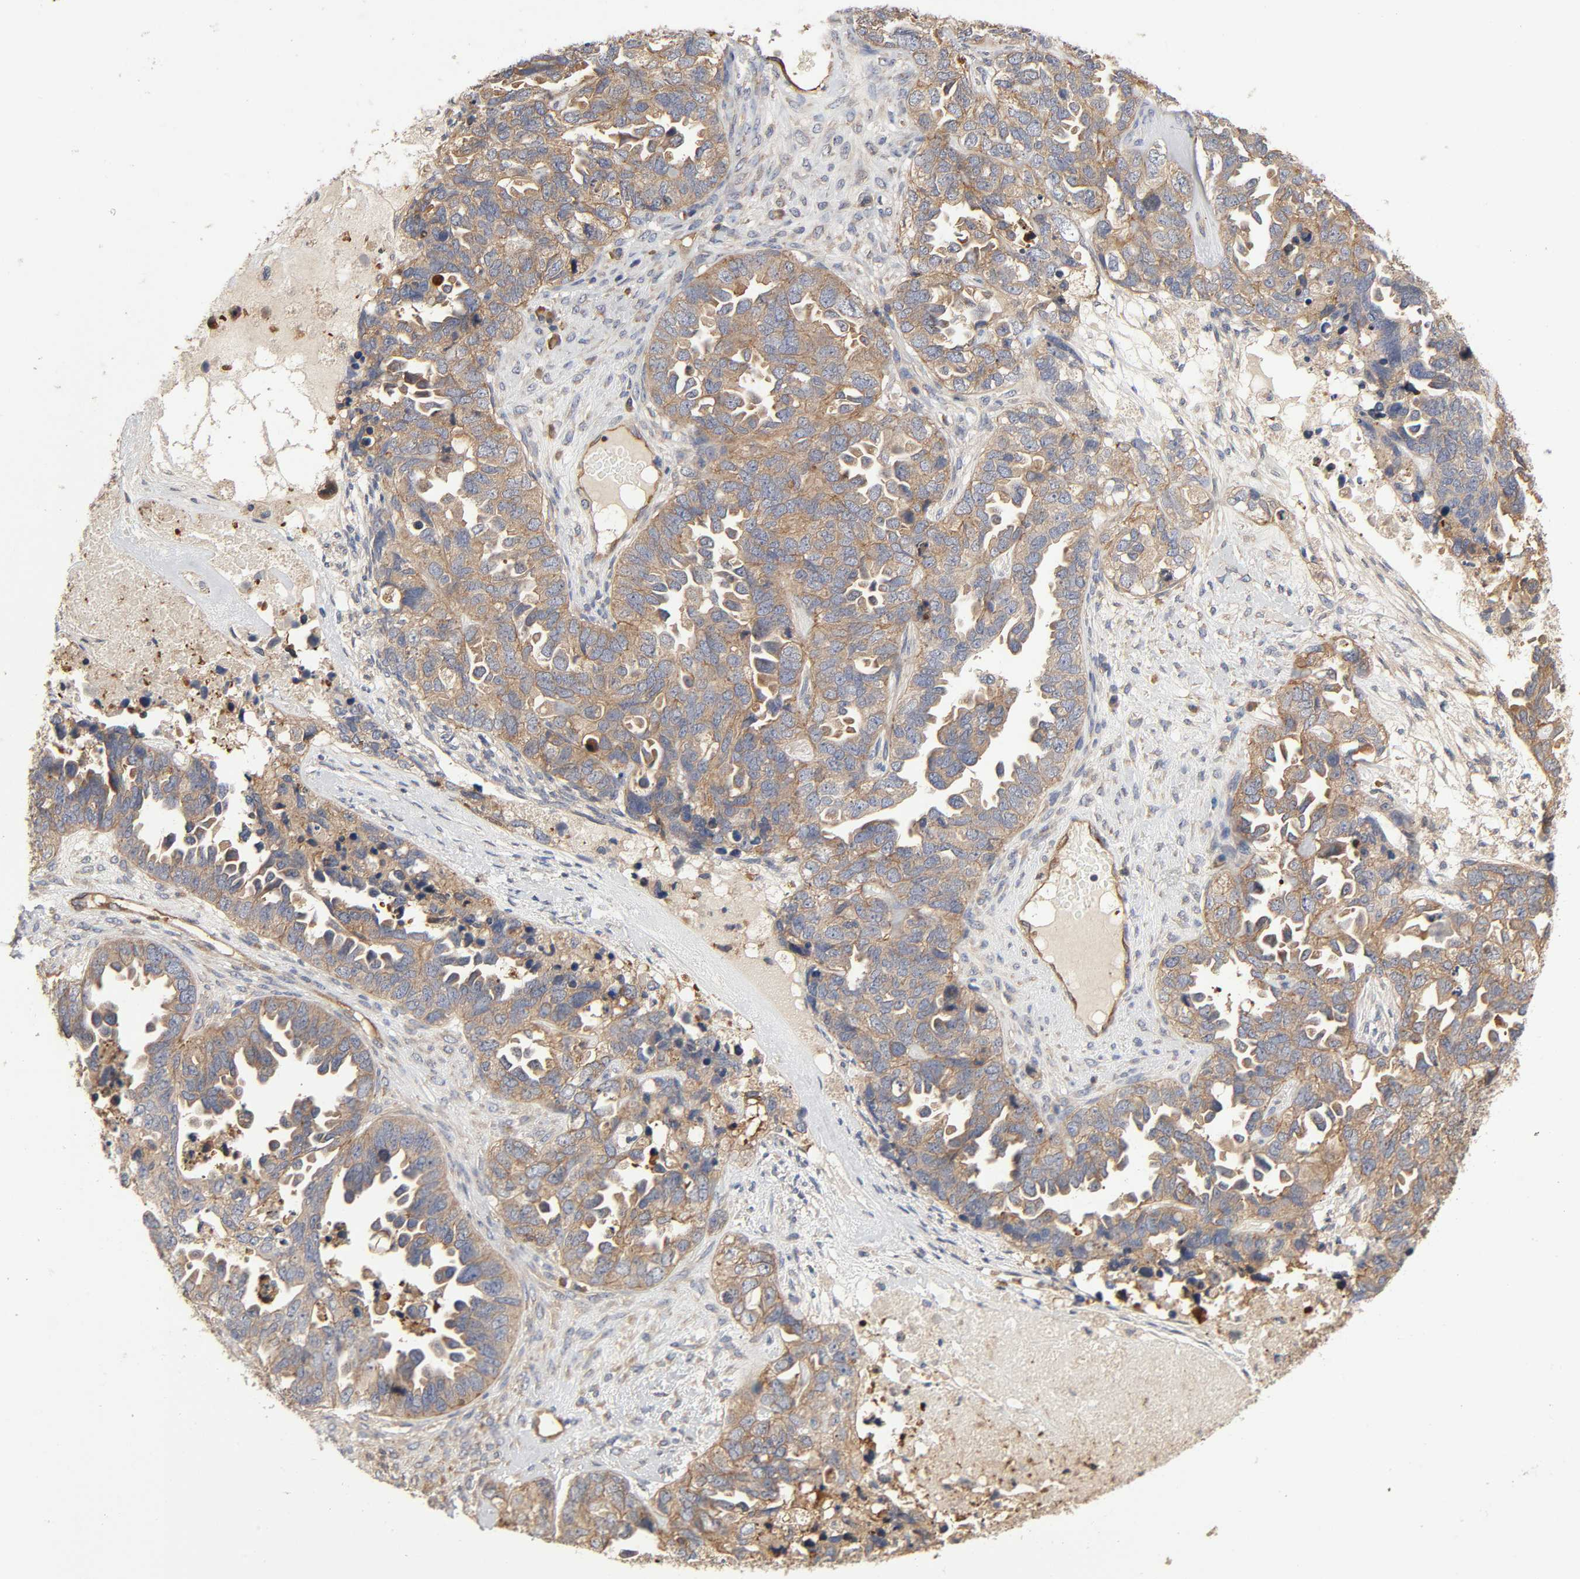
{"staining": {"intensity": "weak", "quantity": ">75%", "location": "cytoplasmic/membranous"}, "tissue": "ovarian cancer", "cell_type": "Tumor cells", "image_type": "cancer", "snomed": [{"axis": "morphology", "description": "Cystadenocarcinoma, serous, NOS"}, {"axis": "topography", "description": "Ovary"}], "caption": "Immunohistochemical staining of human ovarian serous cystadenocarcinoma exhibits low levels of weak cytoplasmic/membranous staining in approximately >75% of tumor cells.", "gene": "LAMTOR2", "patient": {"sex": "female", "age": 82}}